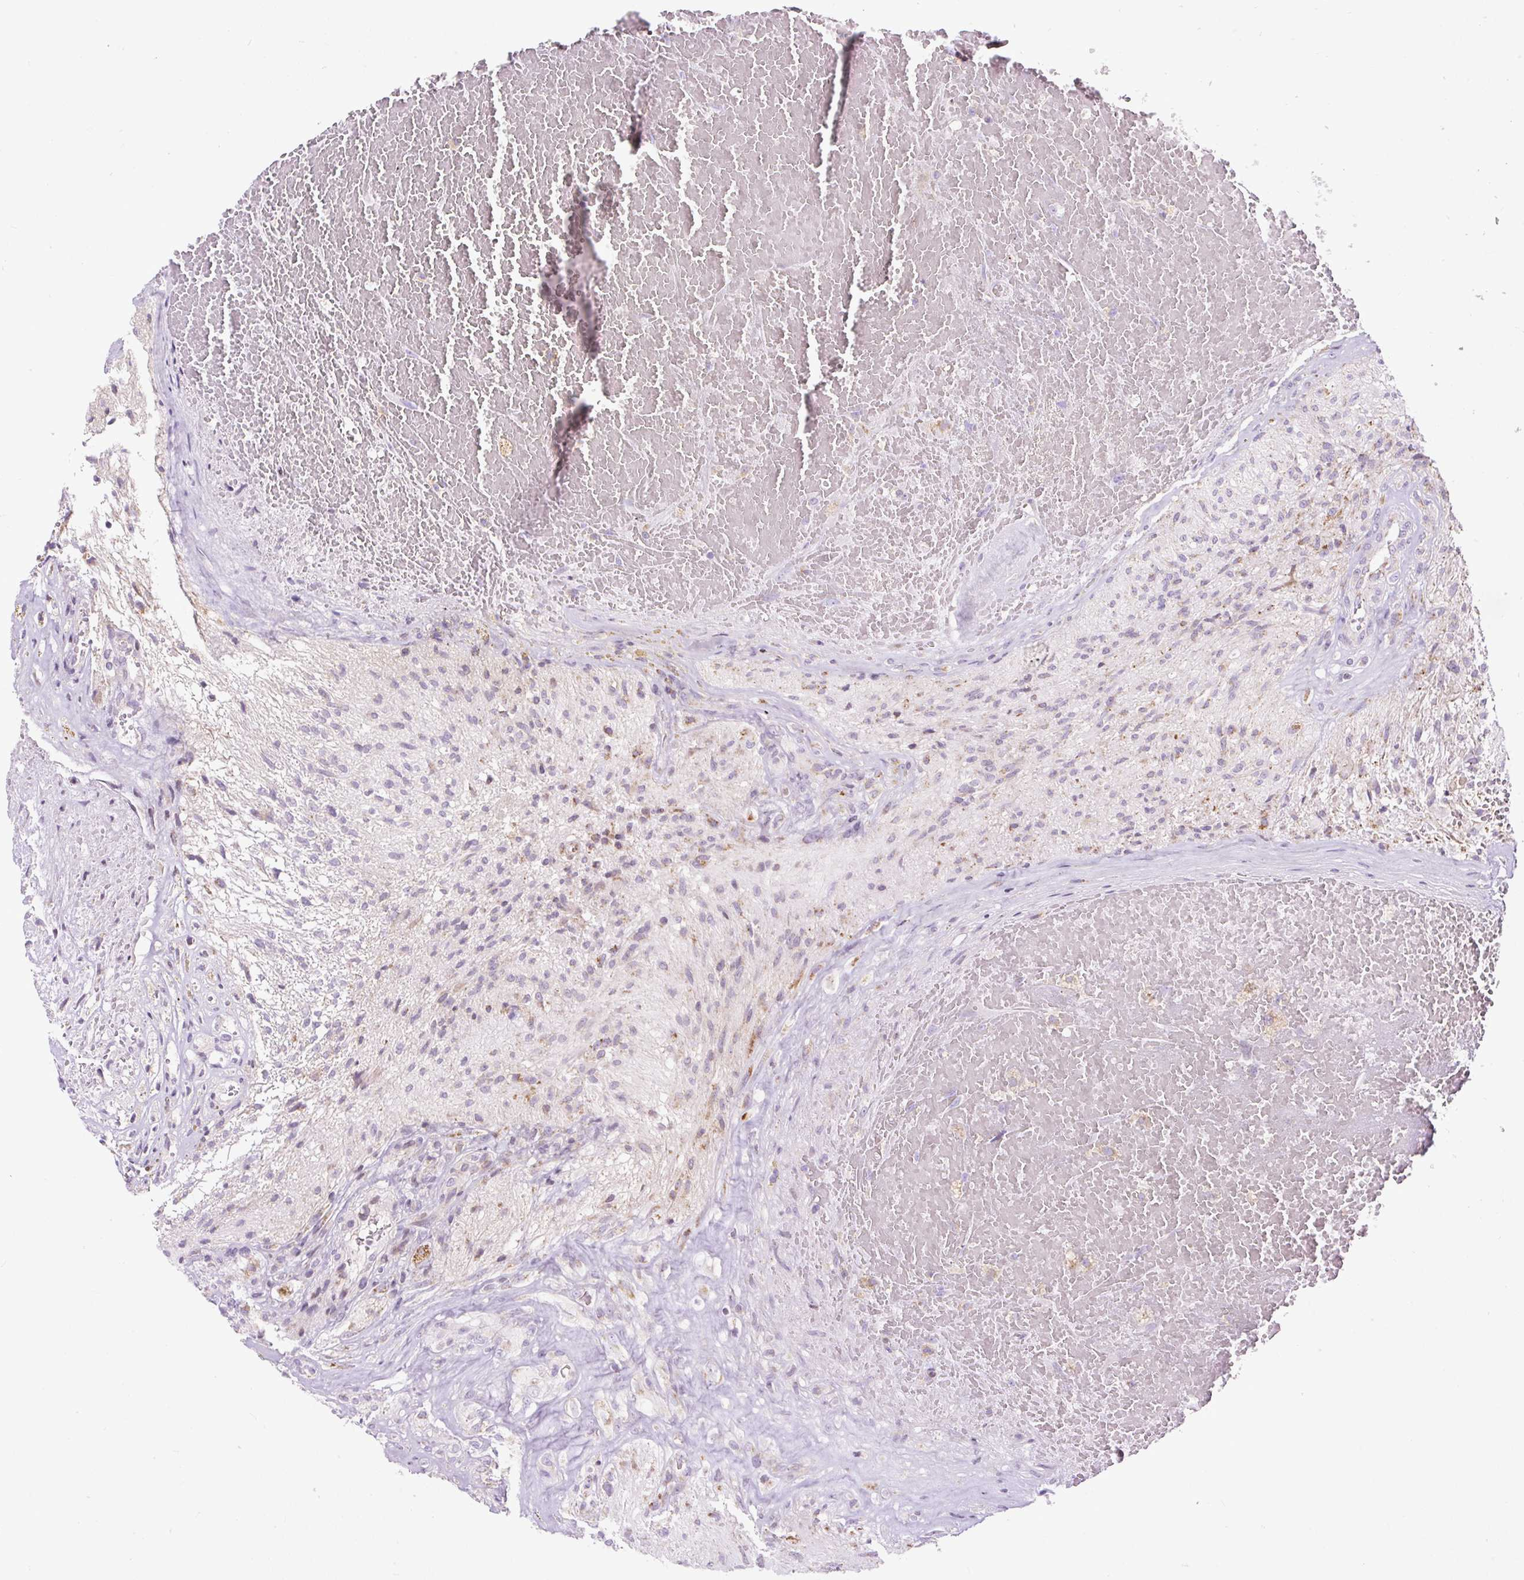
{"staining": {"intensity": "weak", "quantity": "<25%", "location": "cytoplasmic/membranous"}, "tissue": "glioma", "cell_type": "Tumor cells", "image_type": "cancer", "snomed": [{"axis": "morphology", "description": "Glioma, malignant, High grade"}, {"axis": "topography", "description": "Brain"}], "caption": "This is an immunohistochemistry photomicrograph of human glioma. There is no expression in tumor cells.", "gene": "FMC1", "patient": {"sex": "male", "age": 56}}